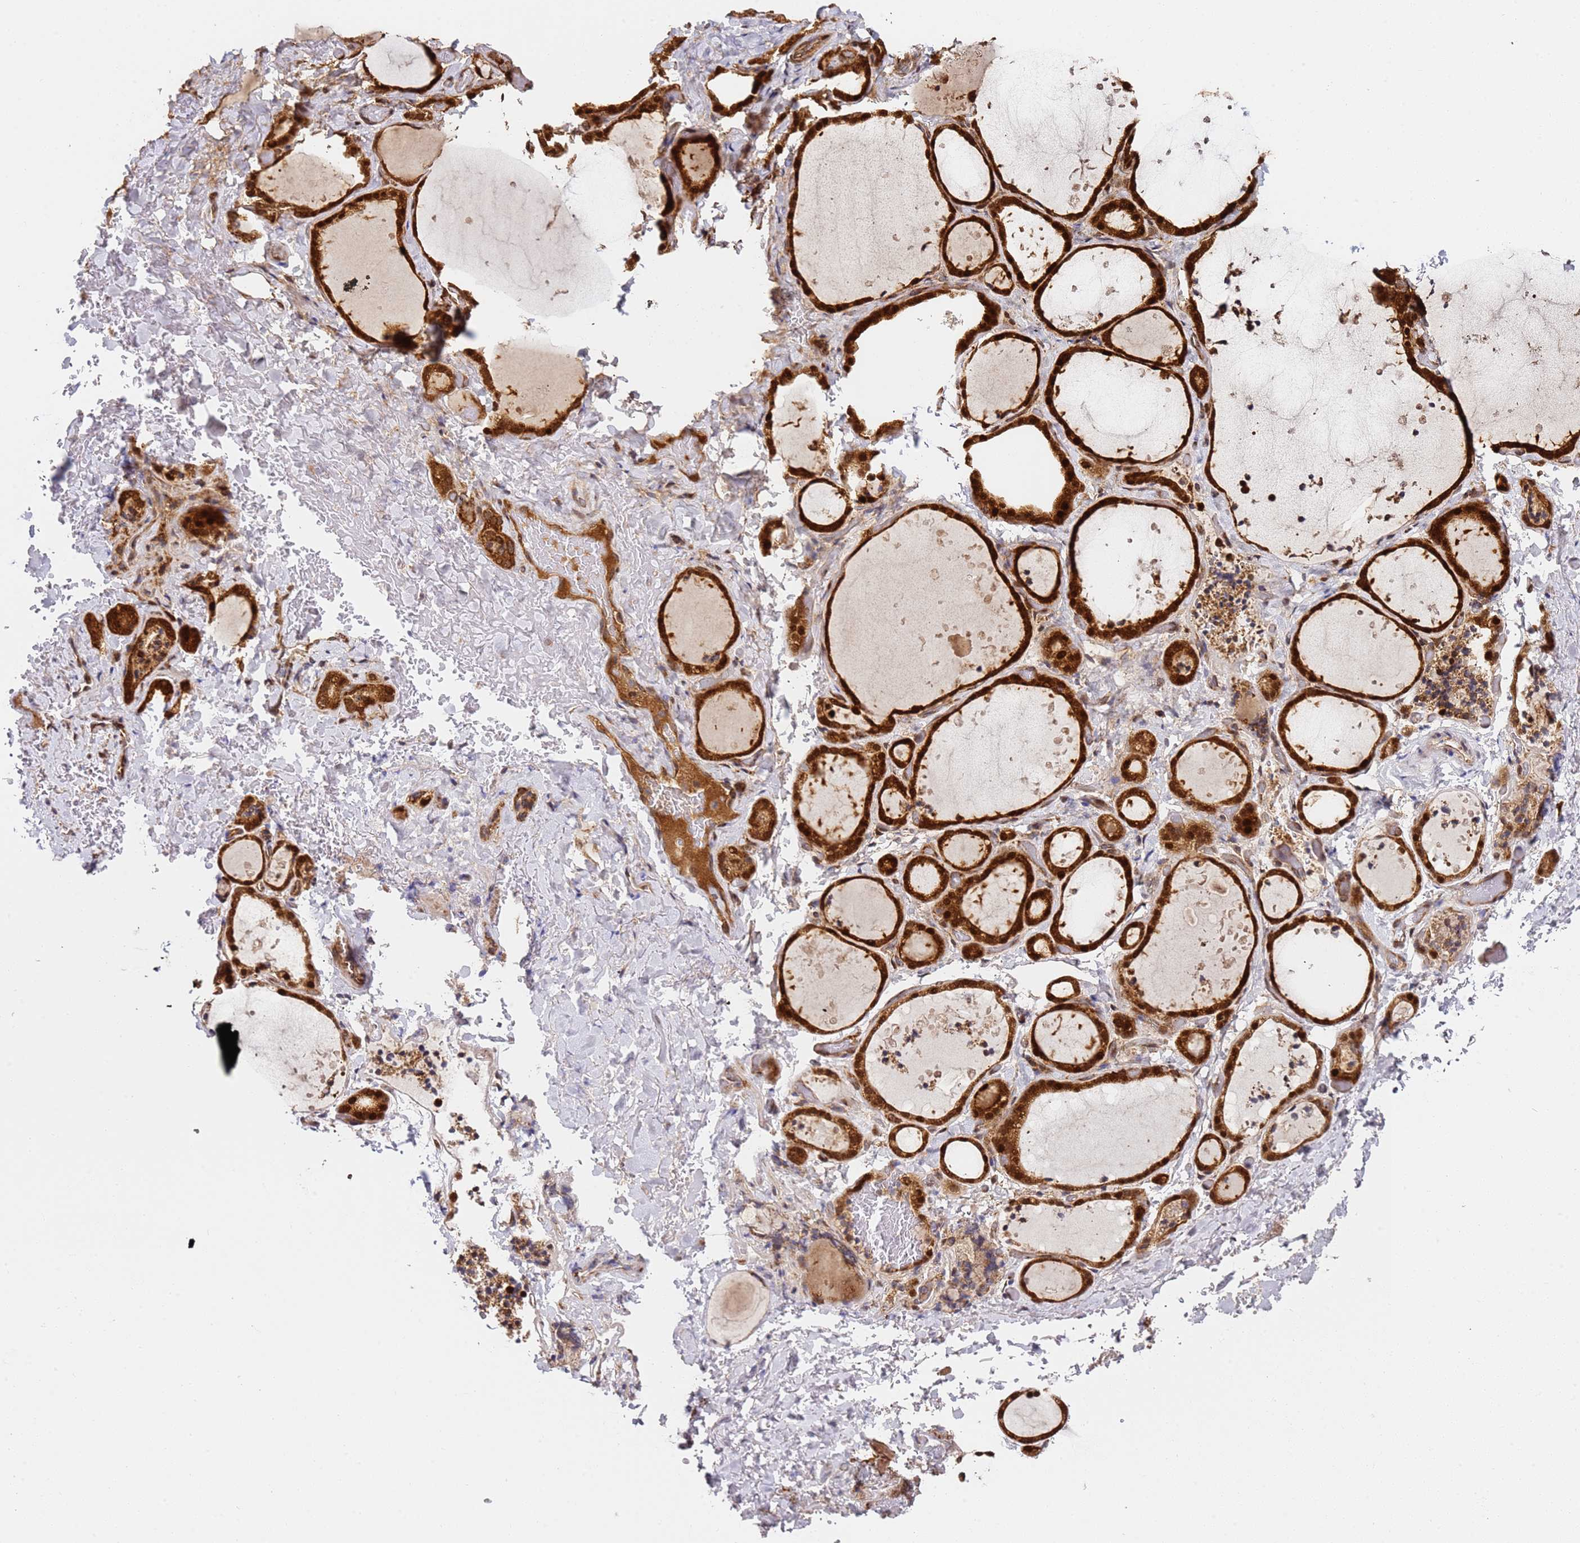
{"staining": {"intensity": "strong", "quantity": ">75%", "location": "cytoplasmic/membranous,nuclear"}, "tissue": "thyroid gland", "cell_type": "Glandular cells", "image_type": "normal", "snomed": [{"axis": "morphology", "description": "Normal tissue, NOS"}, {"axis": "topography", "description": "Thyroid gland"}], "caption": "Protein staining demonstrates strong cytoplasmic/membranous,nuclear expression in about >75% of glandular cells in unremarkable thyroid gland.", "gene": "SMOX", "patient": {"sex": "female", "age": 44}}